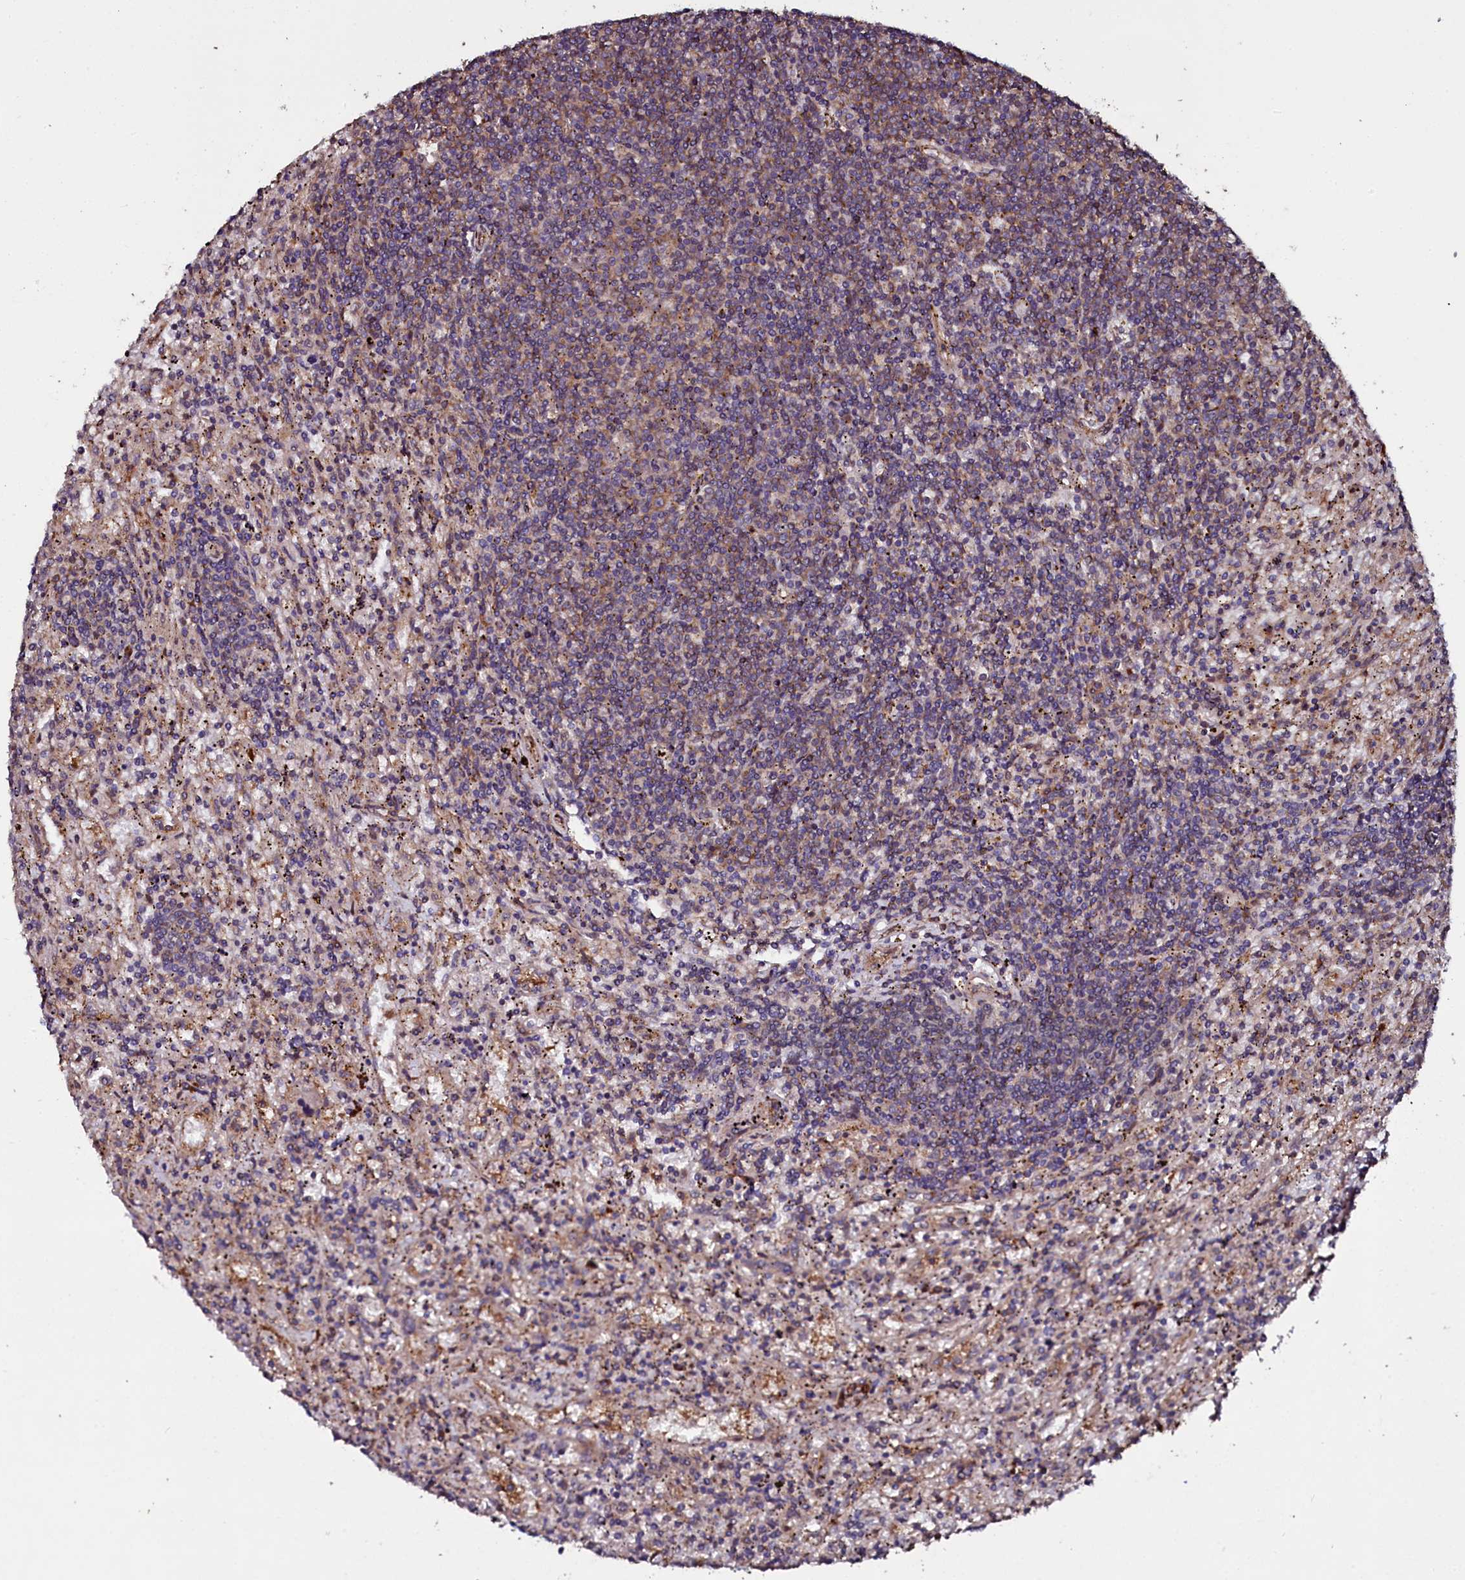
{"staining": {"intensity": "moderate", "quantity": "<25%", "location": "cytoplasmic/membranous"}, "tissue": "lymphoma", "cell_type": "Tumor cells", "image_type": "cancer", "snomed": [{"axis": "morphology", "description": "Malignant lymphoma, non-Hodgkin's type, Low grade"}, {"axis": "topography", "description": "Spleen"}], "caption": "Immunohistochemistry staining of lymphoma, which exhibits low levels of moderate cytoplasmic/membranous expression in about <25% of tumor cells indicating moderate cytoplasmic/membranous protein positivity. The staining was performed using DAB (3,3'-diaminobenzidine) (brown) for protein detection and nuclei were counterstained in hematoxylin (blue).", "gene": "USPL1", "patient": {"sex": "male", "age": 76}}